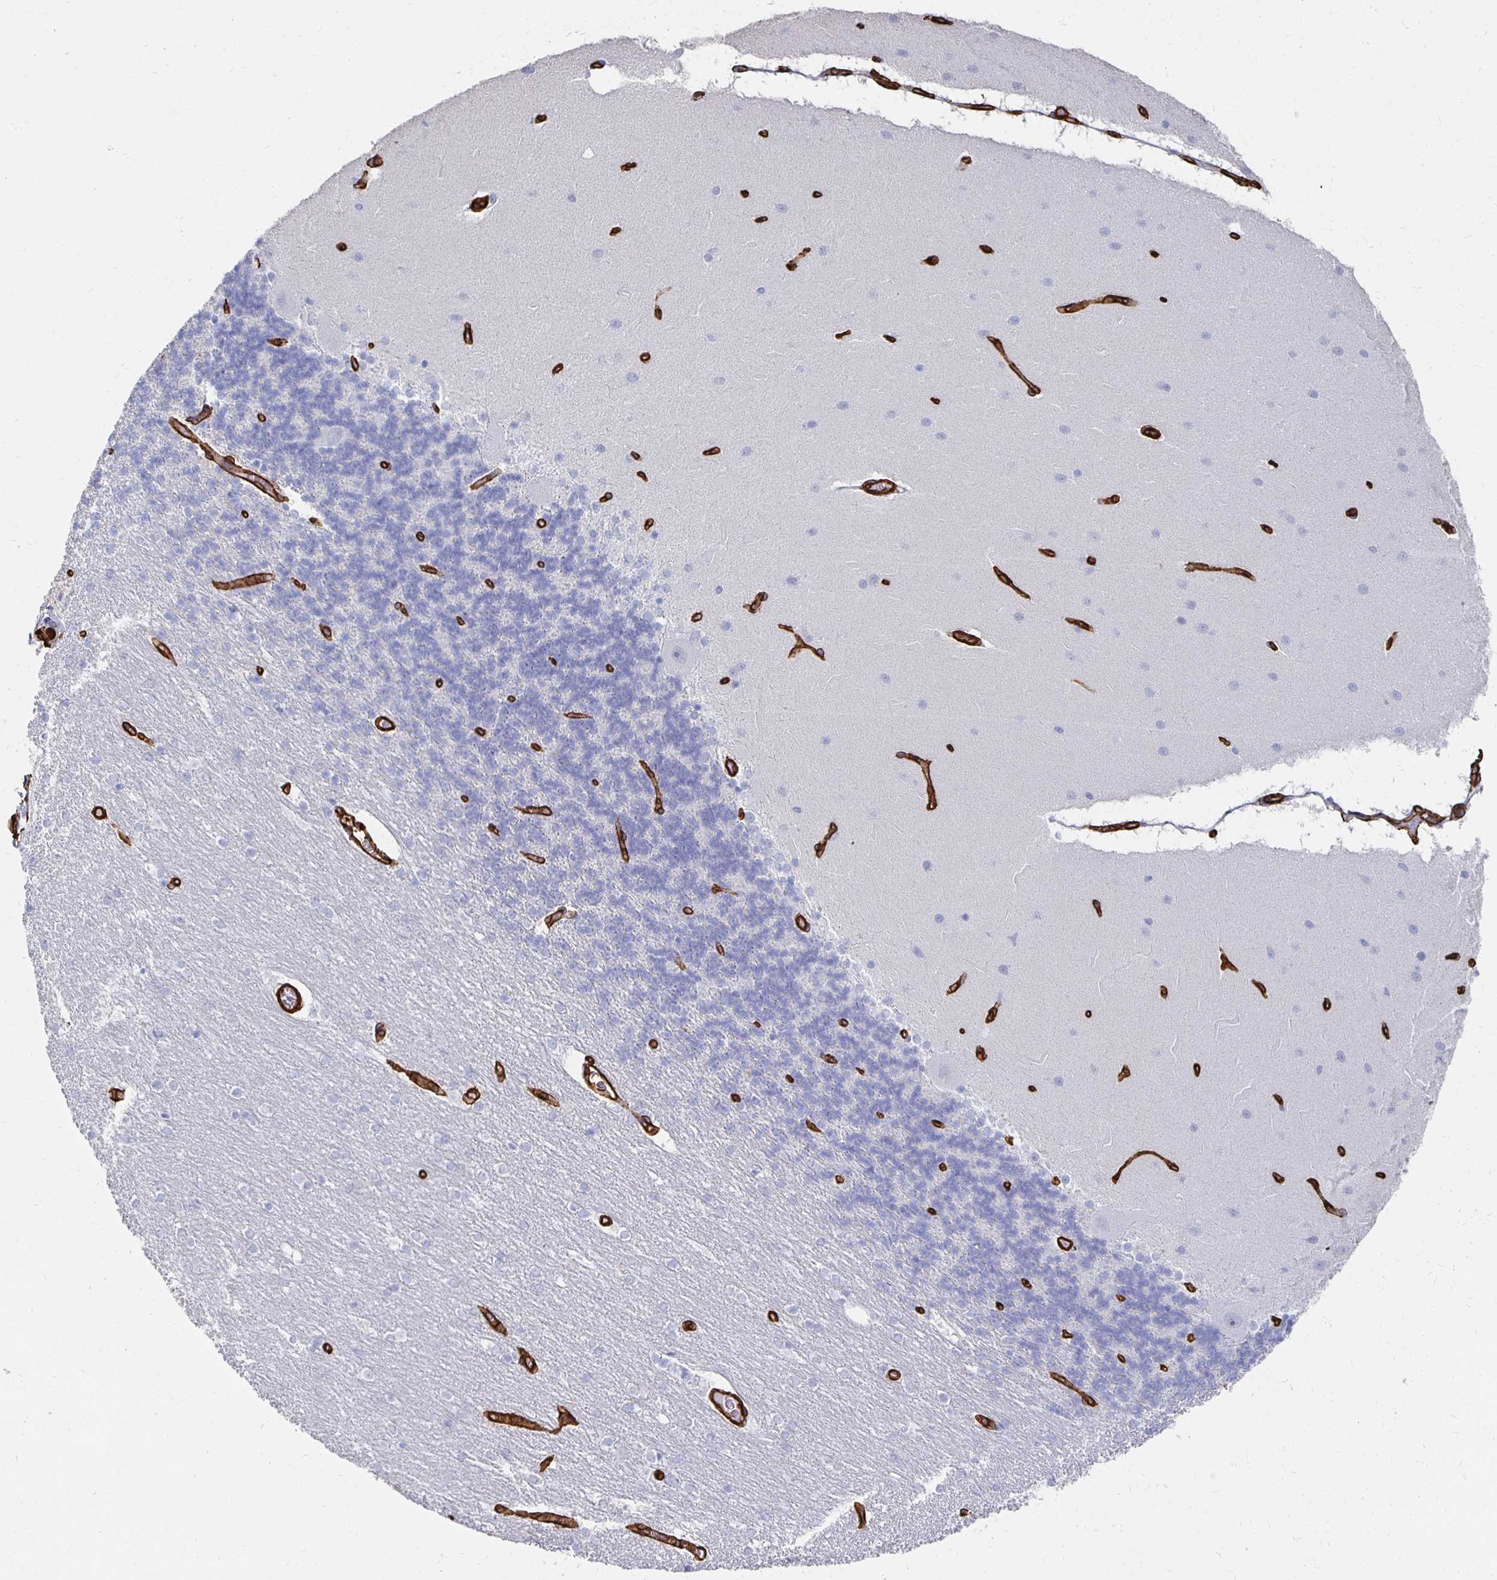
{"staining": {"intensity": "negative", "quantity": "none", "location": "none"}, "tissue": "cerebellum", "cell_type": "Cells in granular layer", "image_type": "normal", "snomed": [{"axis": "morphology", "description": "Normal tissue, NOS"}, {"axis": "topography", "description": "Cerebellum"}], "caption": "Immunohistochemistry micrograph of normal cerebellum: cerebellum stained with DAB exhibits no significant protein positivity in cells in granular layer.", "gene": "VIPR2", "patient": {"sex": "female", "age": 54}}